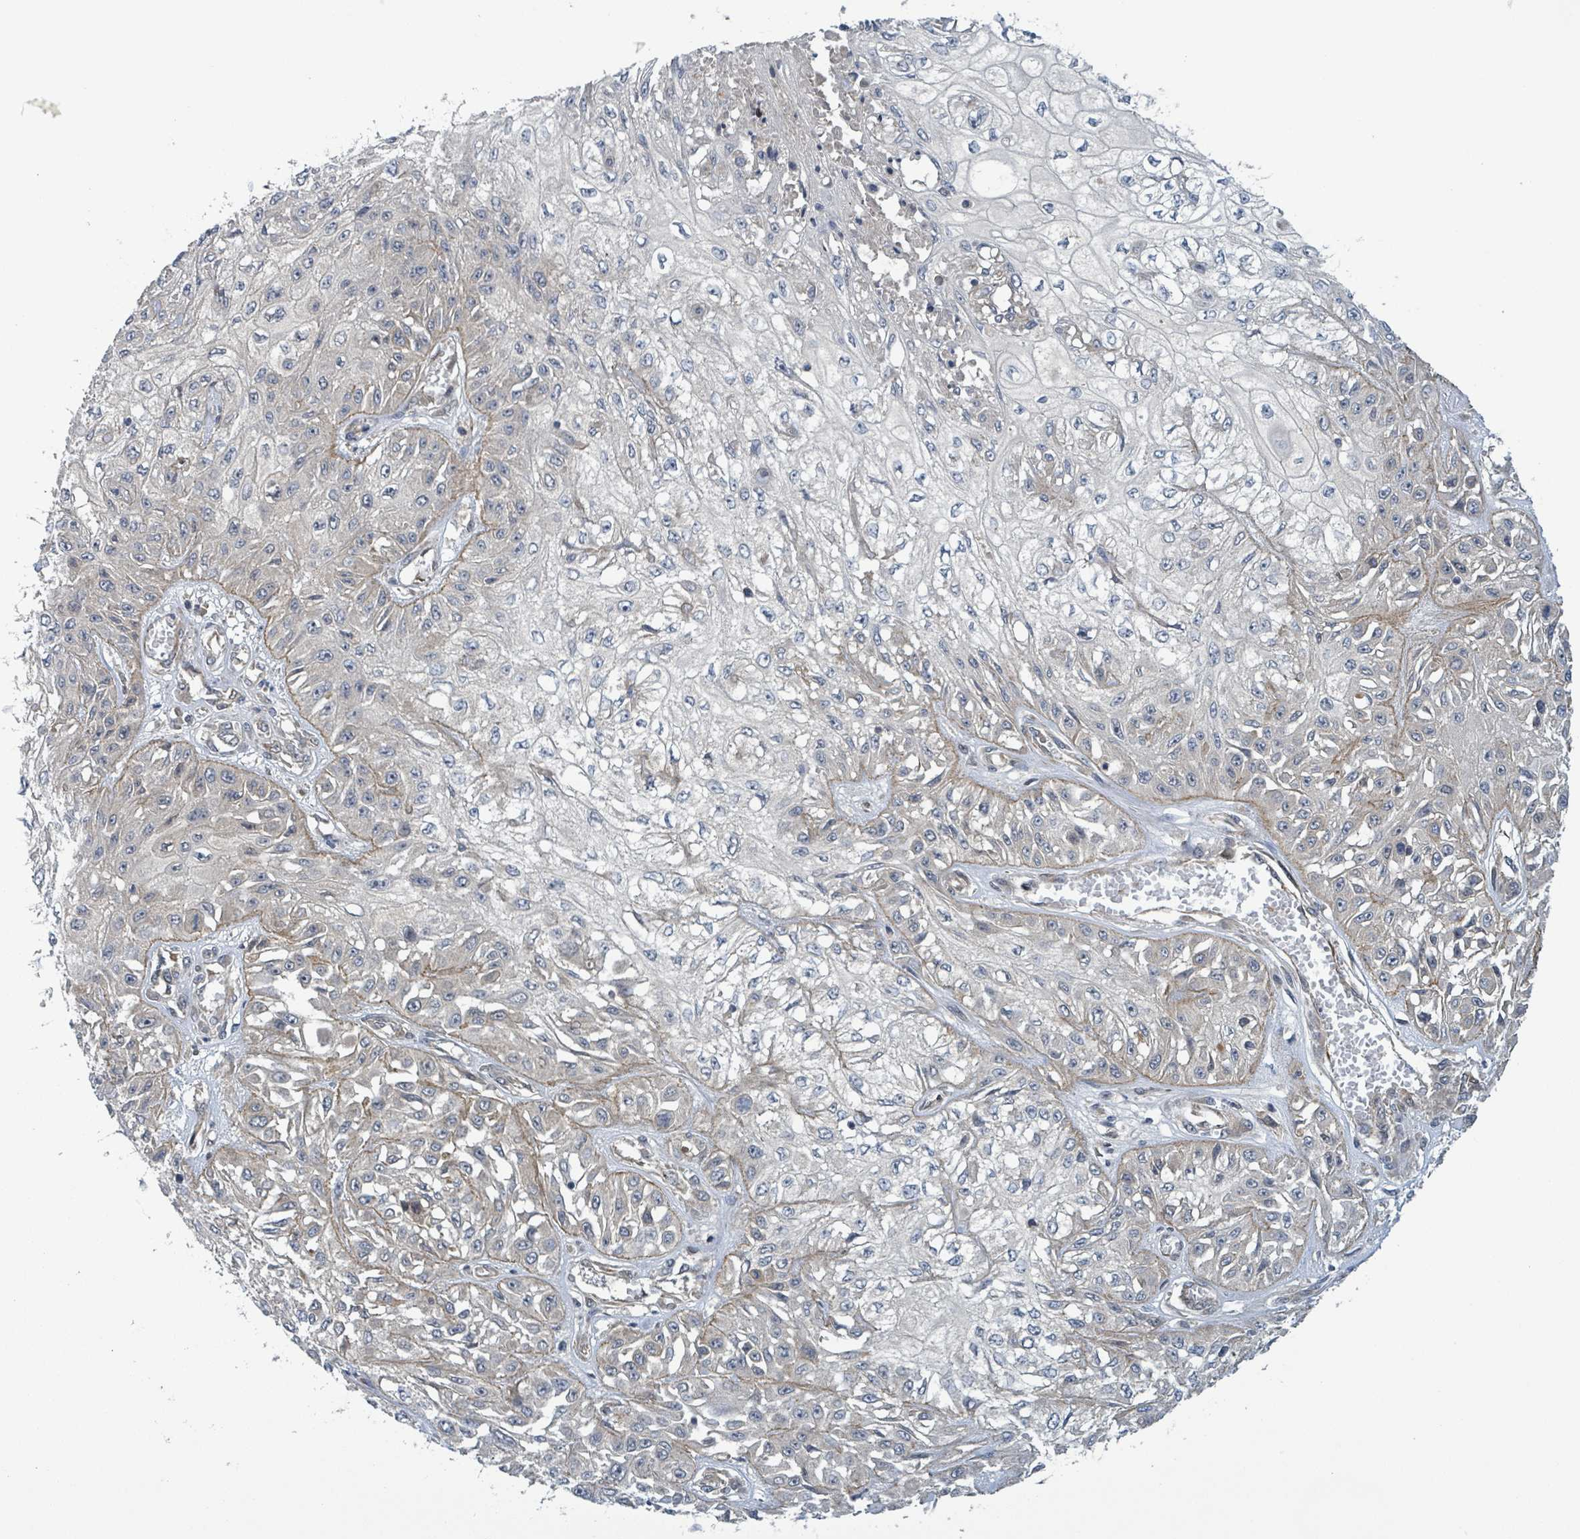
{"staining": {"intensity": "weak", "quantity": "<25%", "location": "cytoplasmic/membranous"}, "tissue": "skin cancer", "cell_type": "Tumor cells", "image_type": "cancer", "snomed": [{"axis": "morphology", "description": "Squamous cell carcinoma, NOS"}, {"axis": "morphology", "description": "Squamous cell carcinoma, metastatic, NOS"}, {"axis": "topography", "description": "Skin"}, {"axis": "topography", "description": "Lymph node"}], "caption": "Immunohistochemistry (IHC) micrograph of human squamous cell carcinoma (skin) stained for a protein (brown), which reveals no expression in tumor cells.", "gene": "CCDC121", "patient": {"sex": "male", "age": 75}}